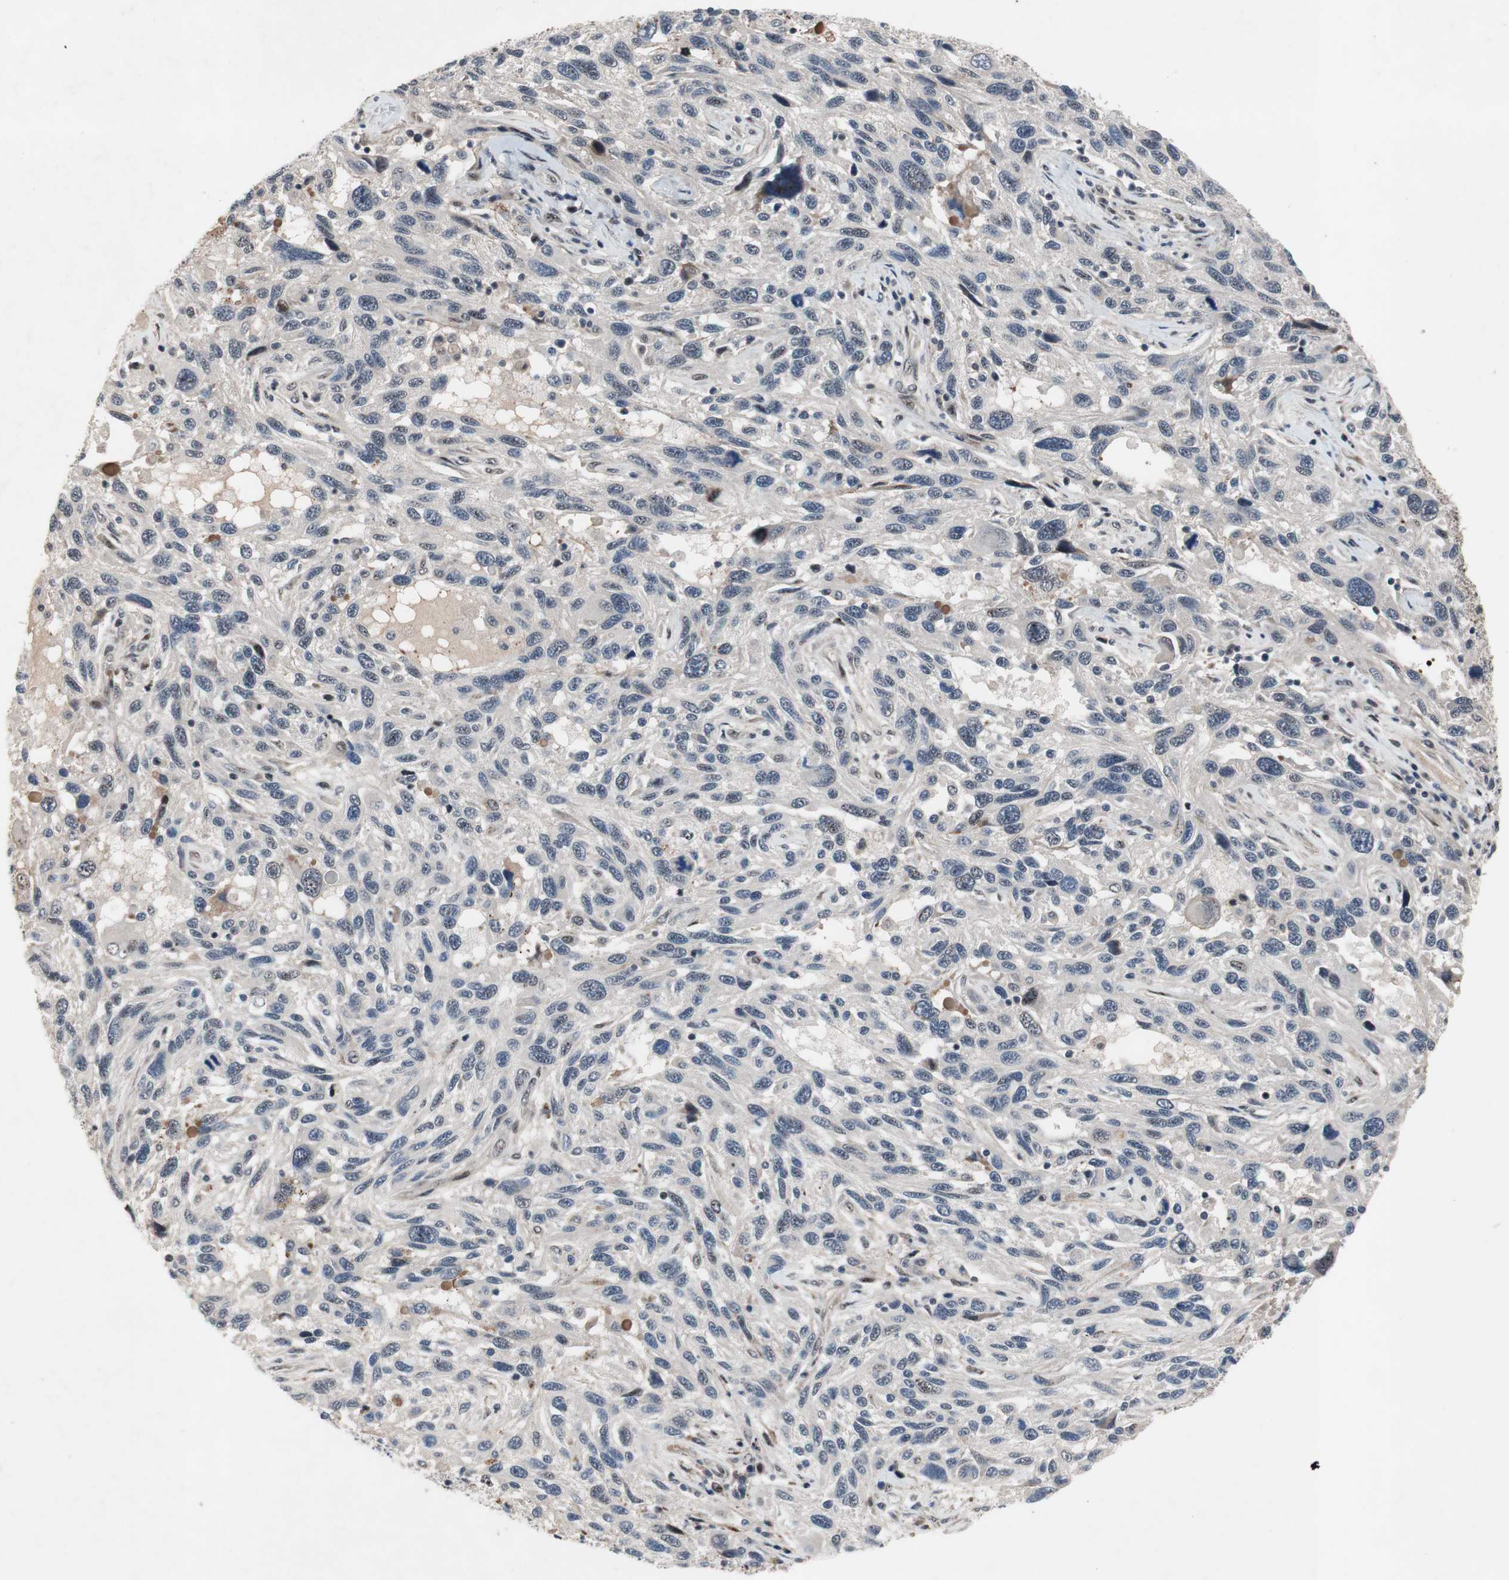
{"staining": {"intensity": "negative", "quantity": "none", "location": "none"}, "tissue": "melanoma", "cell_type": "Tumor cells", "image_type": "cancer", "snomed": [{"axis": "morphology", "description": "Malignant melanoma, NOS"}, {"axis": "topography", "description": "Skin"}], "caption": "Immunohistochemistry photomicrograph of human melanoma stained for a protein (brown), which exhibits no expression in tumor cells.", "gene": "SOX7", "patient": {"sex": "male", "age": 53}}